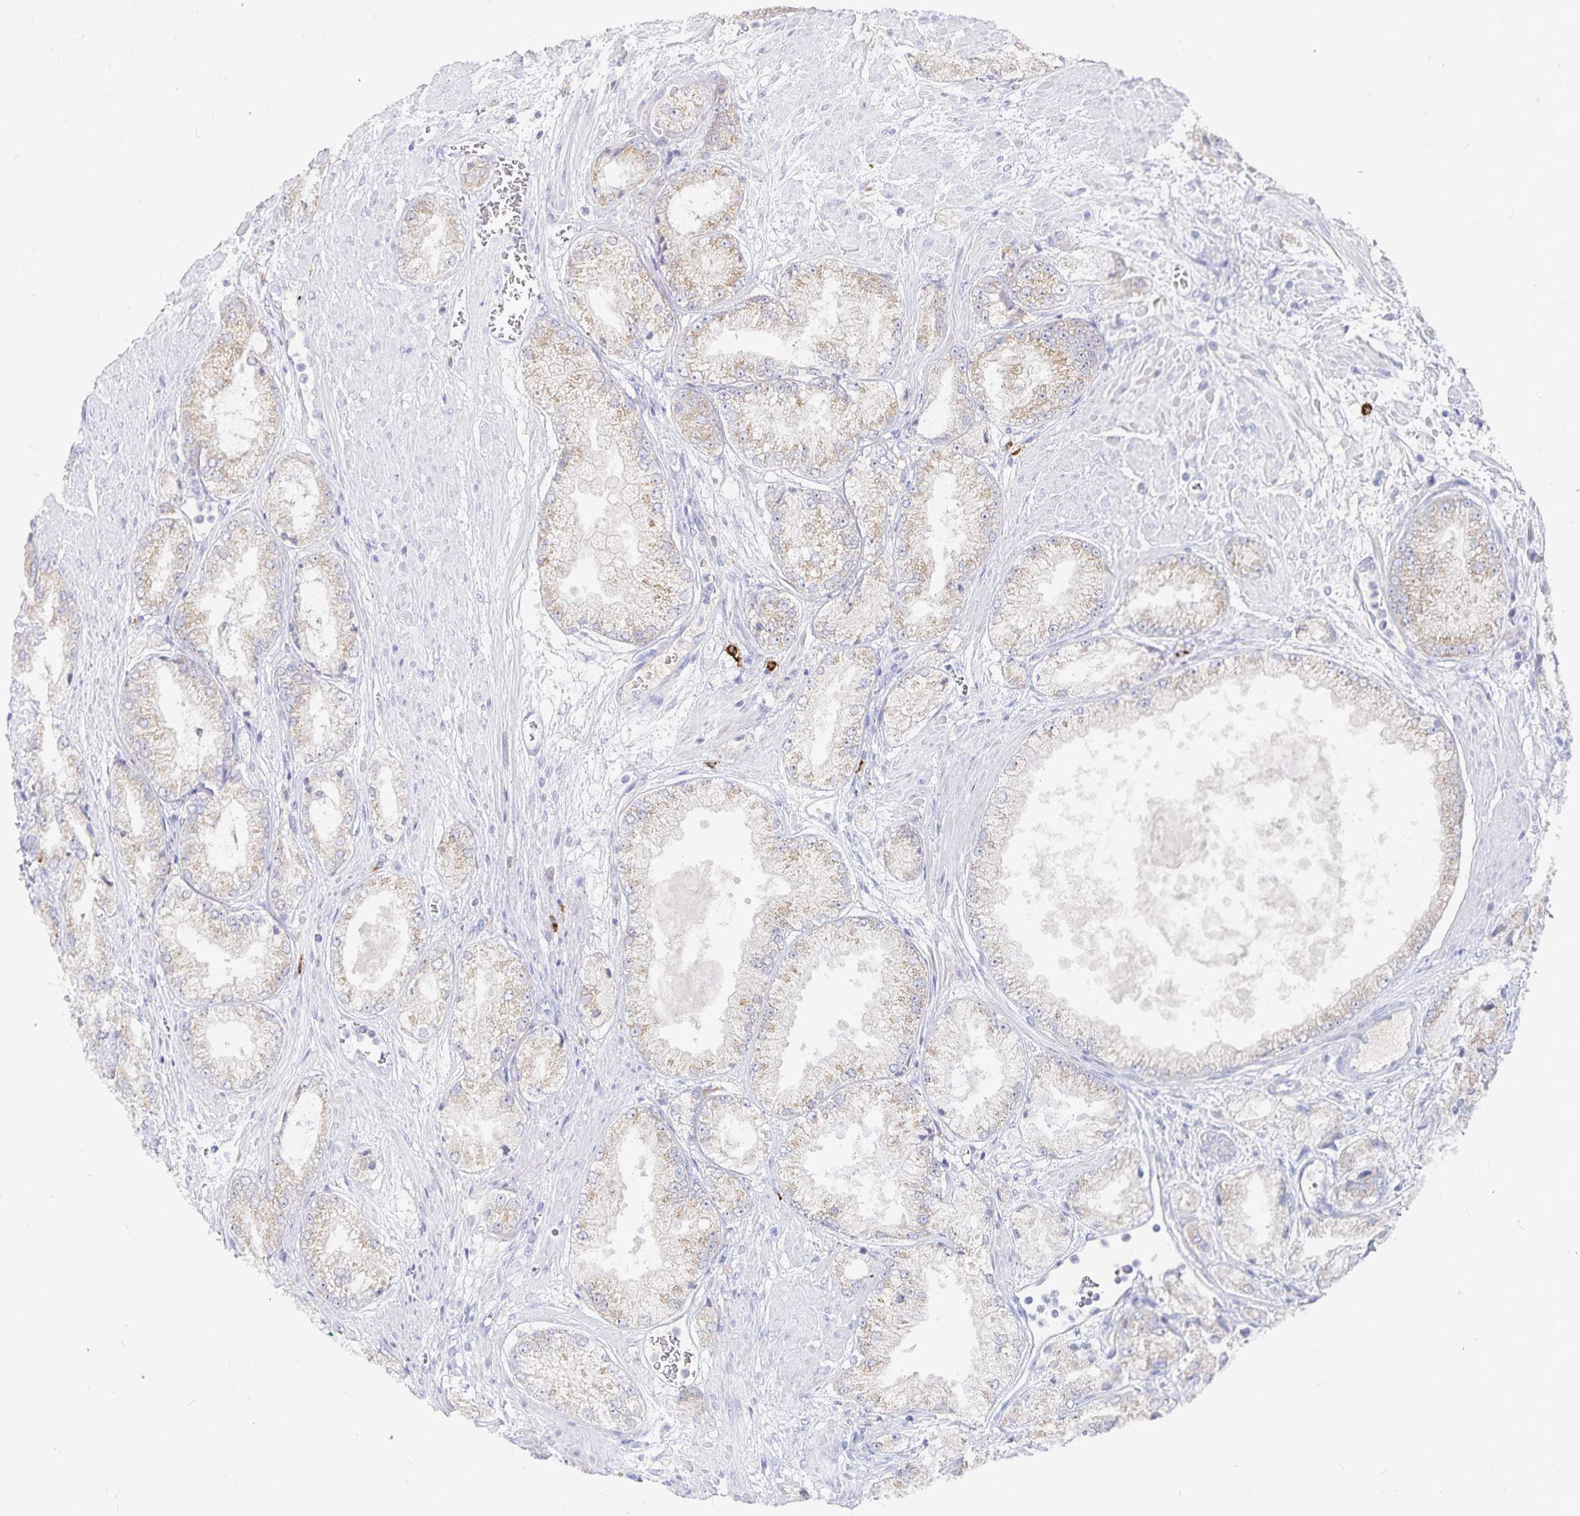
{"staining": {"intensity": "weak", "quantity": "25%-75%", "location": "cytoplasmic/membranous"}, "tissue": "prostate cancer", "cell_type": "Tumor cells", "image_type": "cancer", "snomed": [{"axis": "morphology", "description": "Adenocarcinoma, High grade"}, {"axis": "topography", "description": "Prostate"}], "caption": "Protein expression analysis of prostate cancer displays weak cytoplasmic/membranous positivity in approximately 25%-75% of tumor cells. Immunohistochemistry stains the protein in brown and the nuclei are stained blue.", "gene": "PKHD1", "patient": {"sex": "male", "age": 68}}